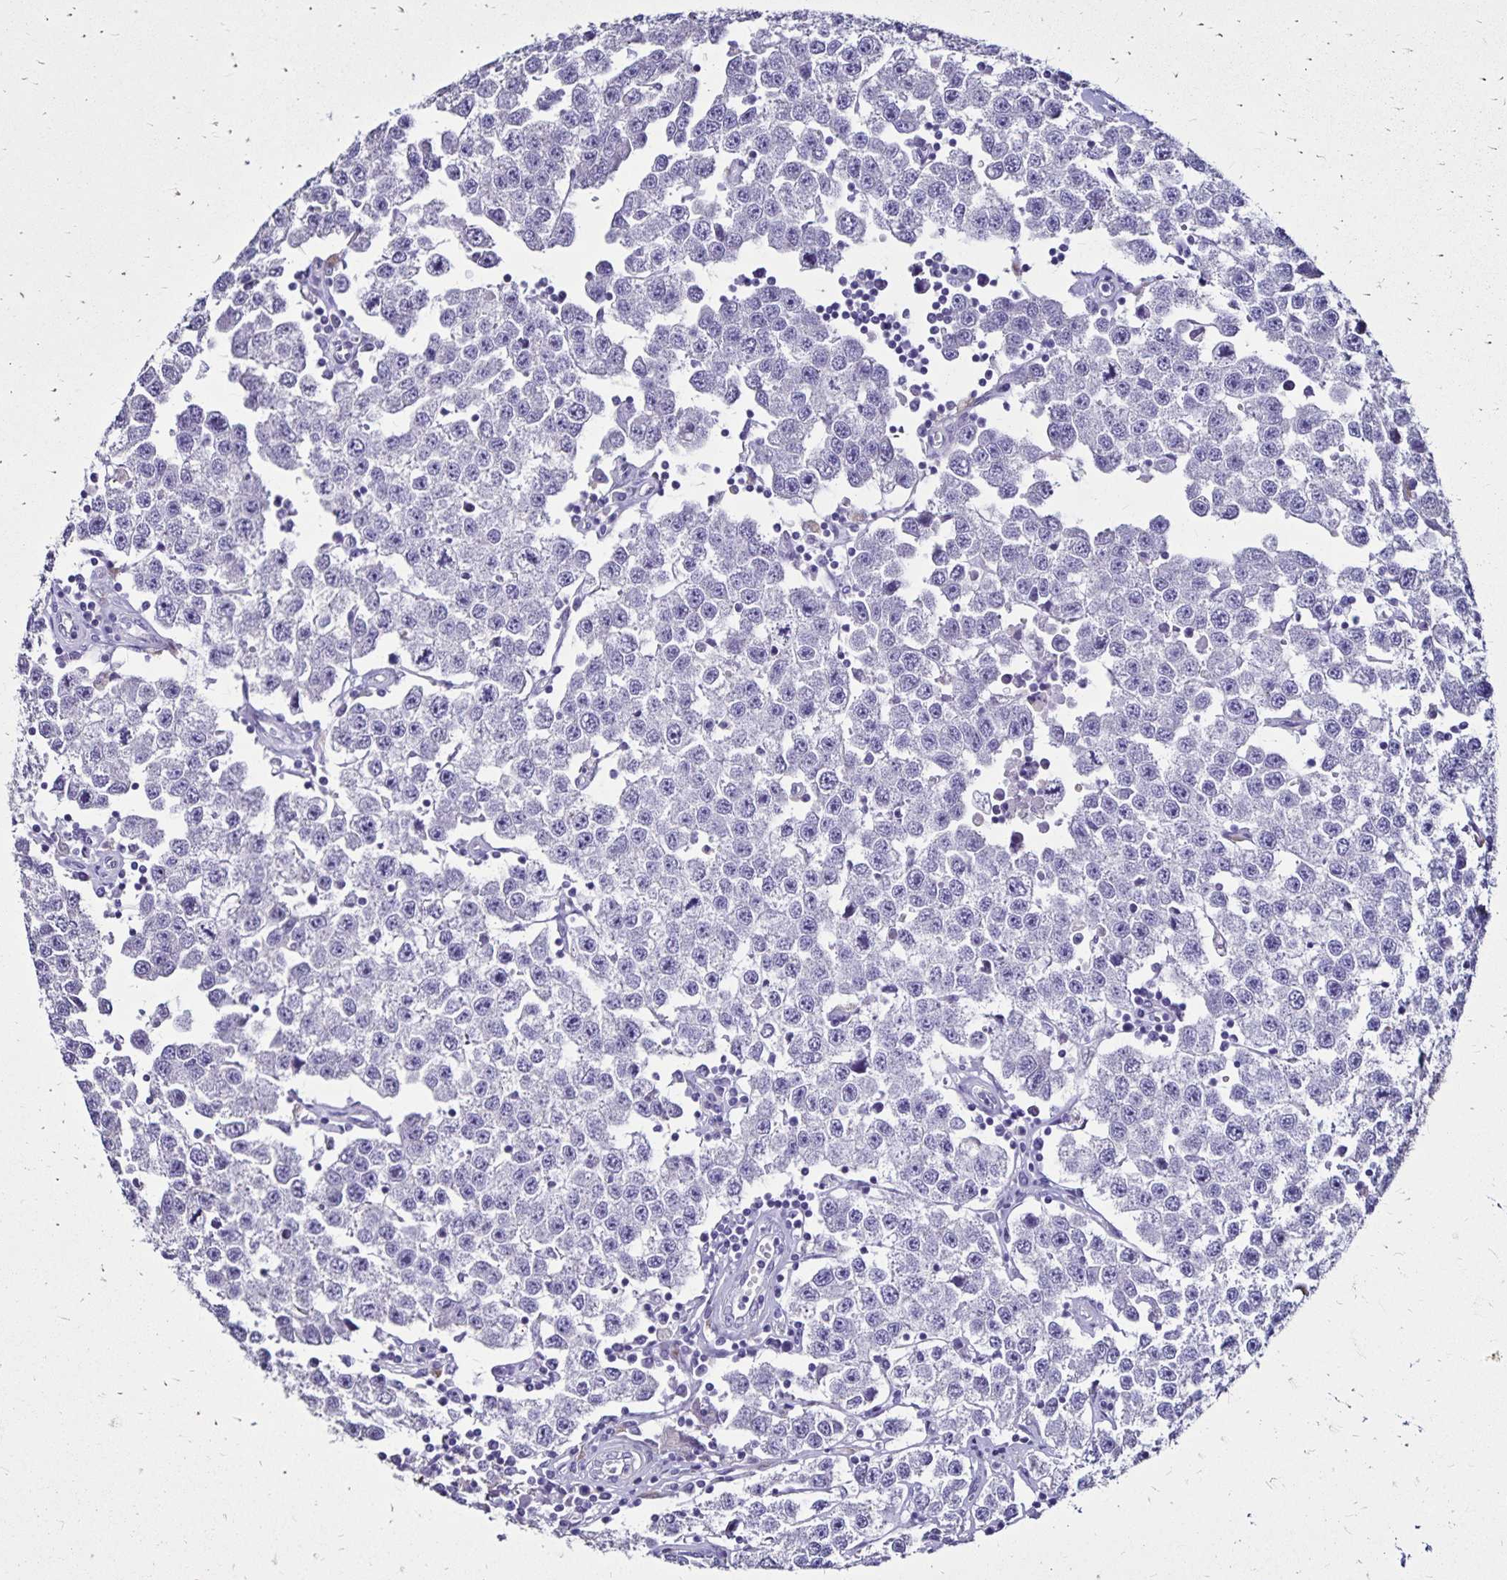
{"staining": {"intensity": "negative", "quantity": "none", "location": "none"}, "tissue": "testis cancer", "cell_type": "Tumor cells", "image_type": "cancer", "snomed": [{"axis": "morphology", "description": "Seminoma, NOS"}, {"axis": "topography", "description": "Testis"}], "caption": "Immunohistochemical staining of human testis cancer shows no significant staining in tumor cells. (DAB (3,3'-diaminobenzidine) immunohistochemistry (IHC) visualized using brightfield microscopy, high magnification).", "gene": "EVPL", "patient": {"sex": "male", "age": 34}}